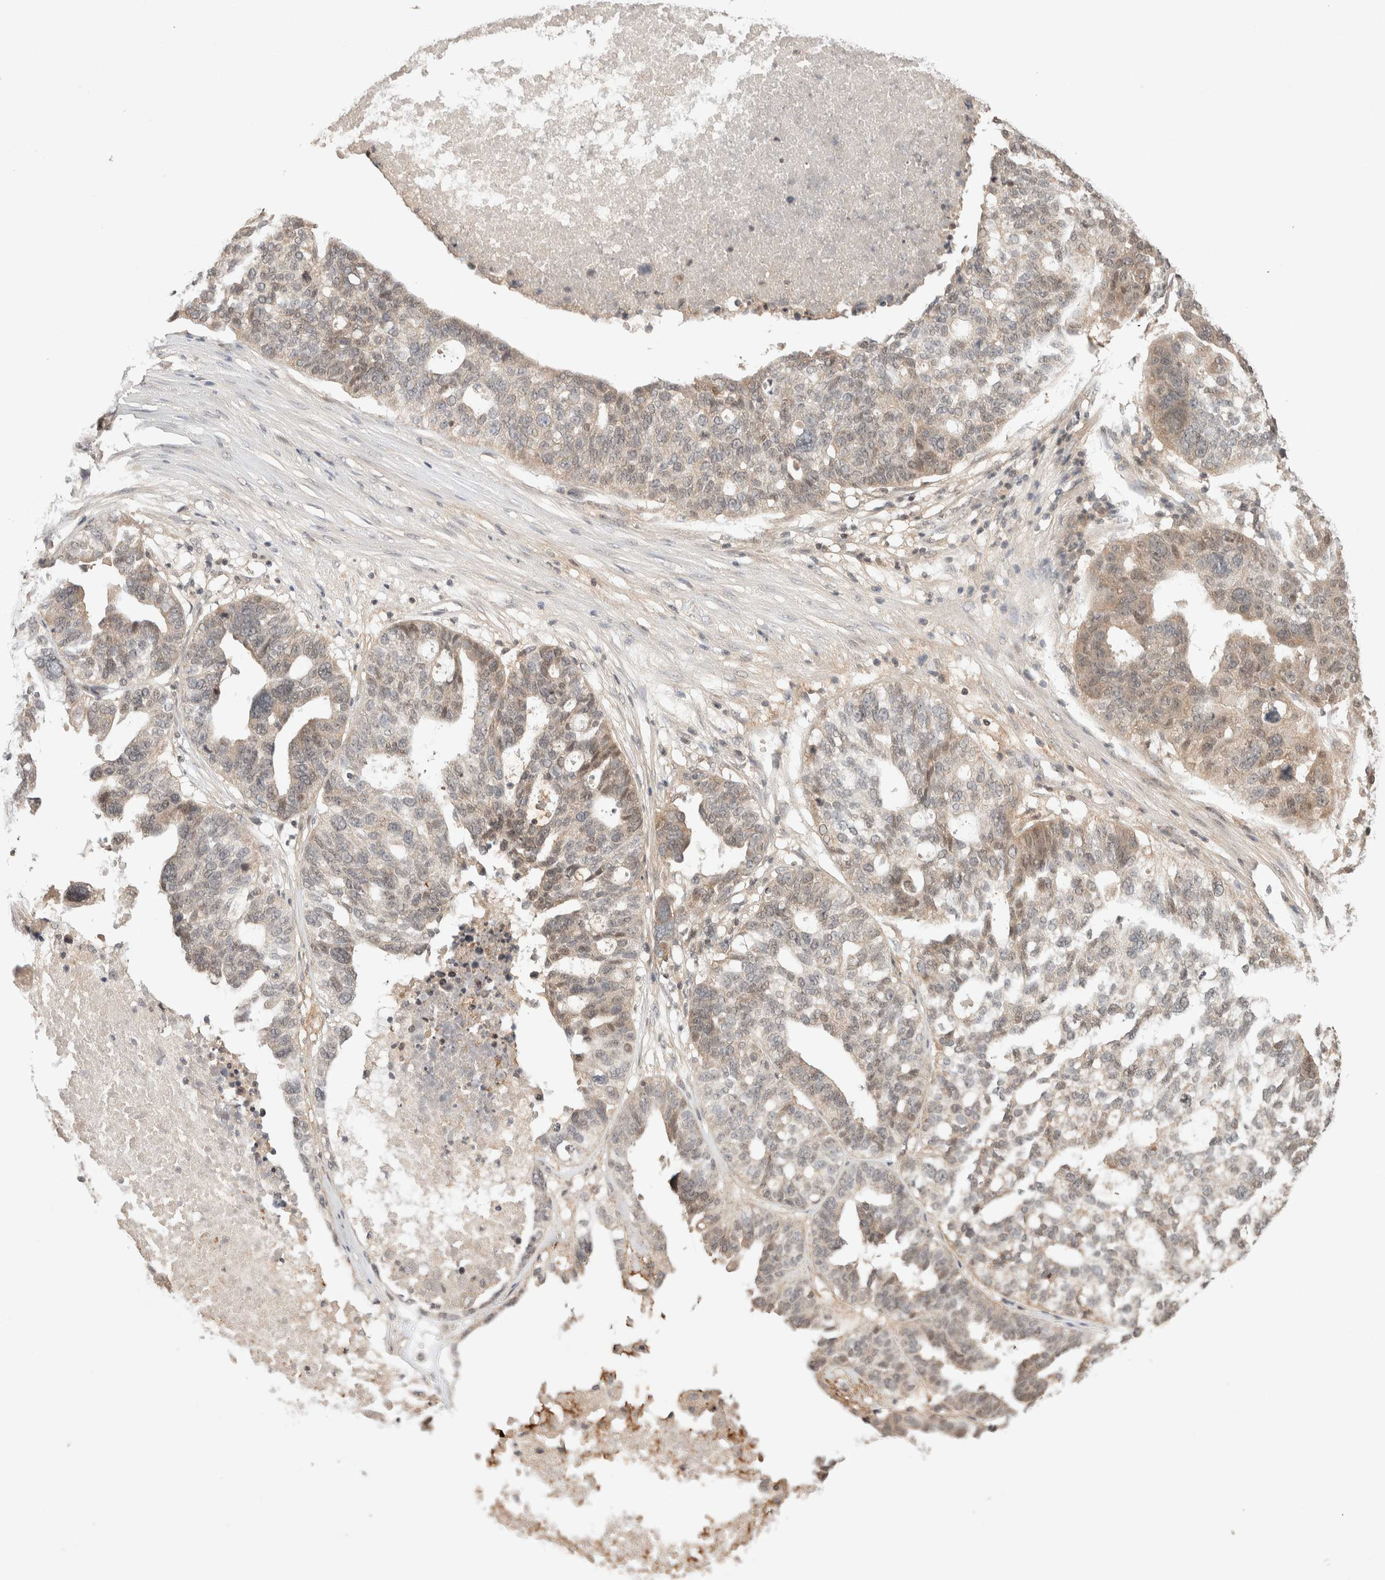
{"staining": {"intensity": "weak", "quantity": ">75%", "location": "cytoplasmic/membranous,nuclear"}, "tissue": "ovarian cancer", "cell_type": "Tumor cells", "image_type": "cancer", "snomed": [{"axis": "morphology", "description": "Cystadenocarcinoma, serous, NOS"}, {"axis": "topography", "description": "Ovary"}], "caption": "DAB immunohistochemical staining of ovarian cancer (serous cystadenocarcinoma) shows weak cytoplasmic/membranous and nuclear protein staining in approximately >75% of tumor cells.", "gene": "THRA", "patient": {"sex": "female", "age": 59}}